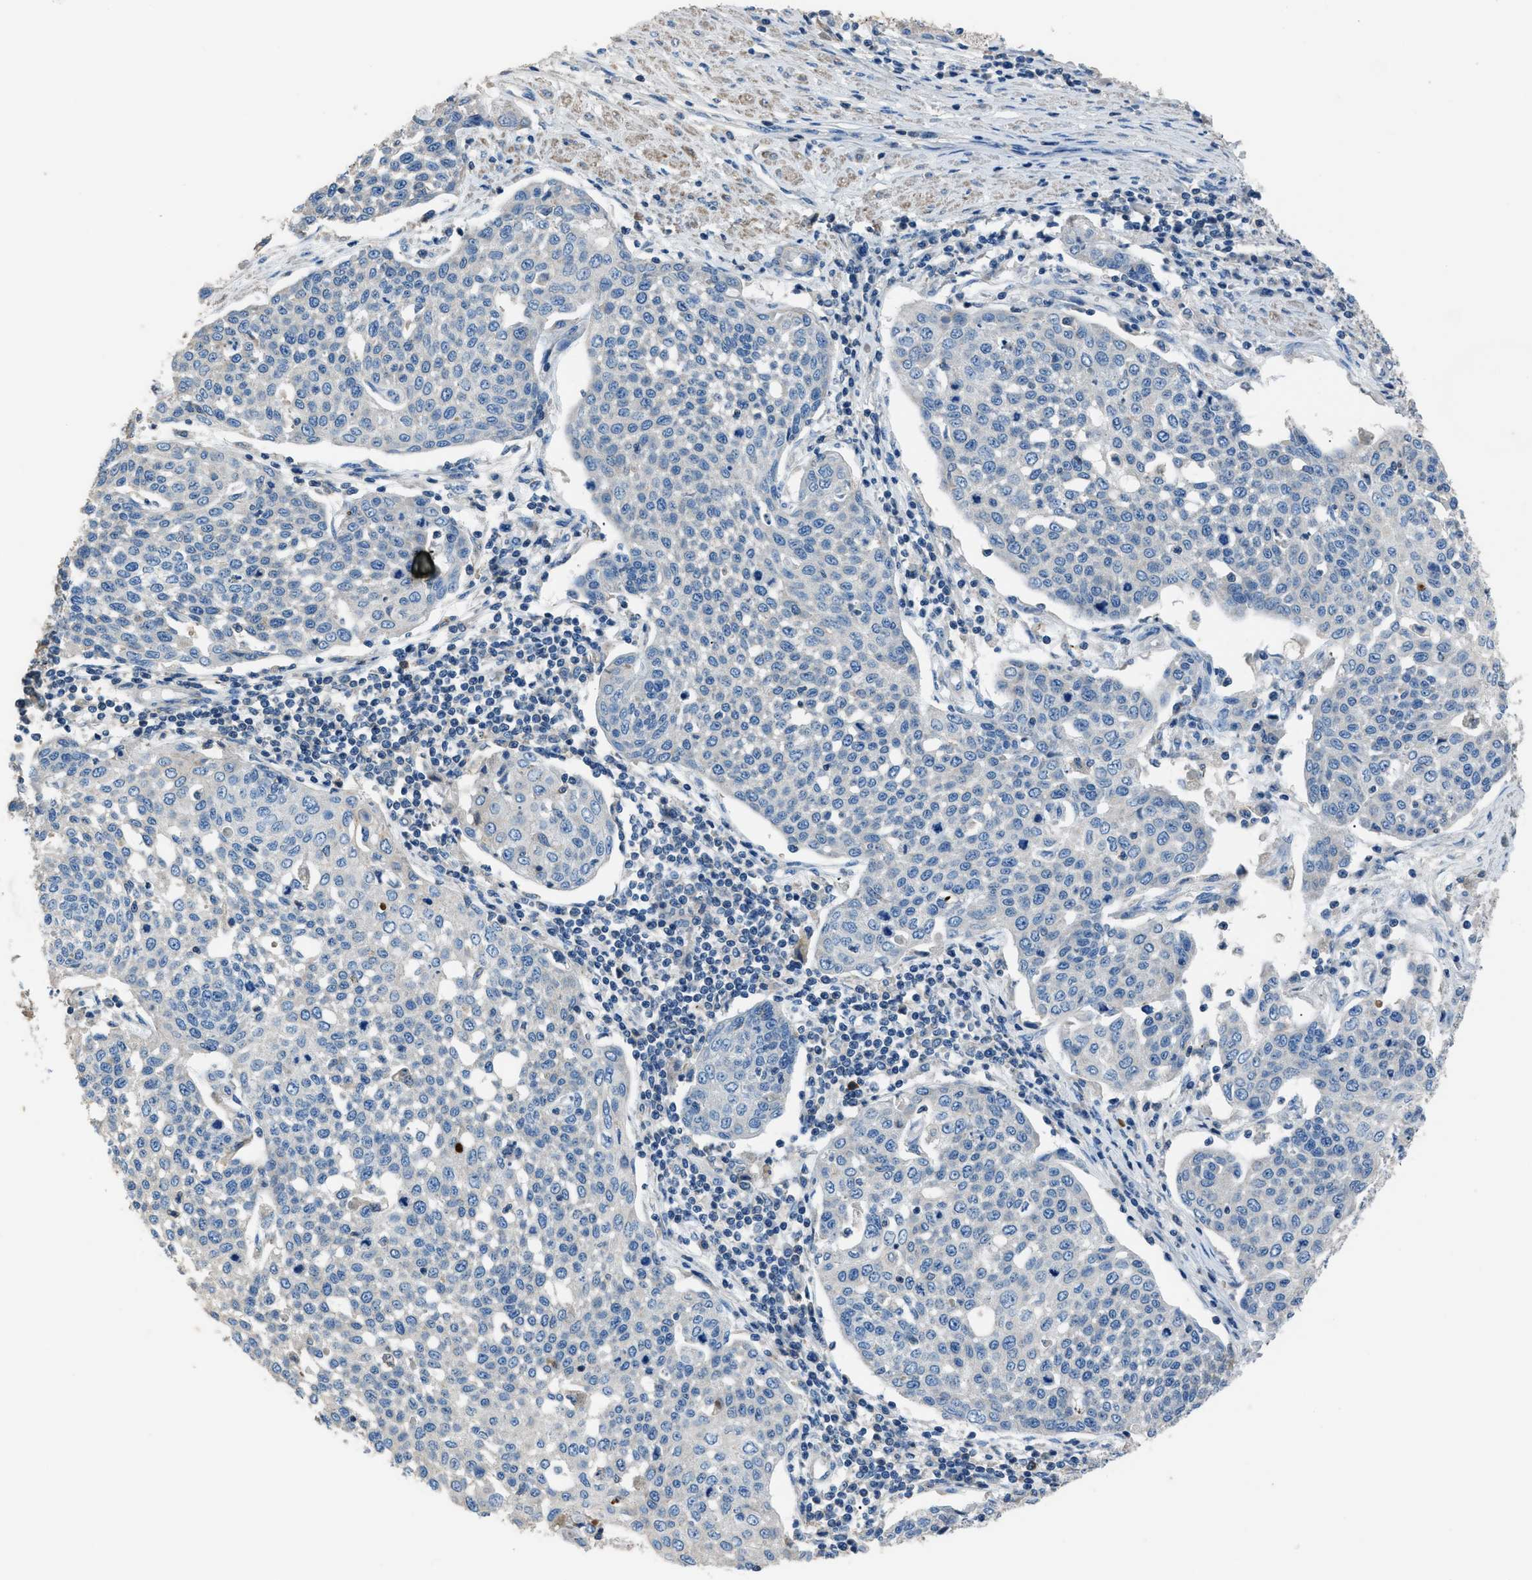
{"staining": {"intensity": "negative", "quantity": "none", "location": "none"}, "tissue": "cervical cancer", "cell_type": "Tumor cells", "image_type": "cancer", "snomed": [{"axis": "morphology", "description": "Squamous cell carcinoma, NOS"}, {"axis": "topography", "description": "Cervix"}], "caption": "DAB (3,3'-diaminobenzidine) immunohistochemical staining of human cervical cancer (squamous cell carcinoma) exhibits no significant expression in tumor cells.", "gene": "SGCZ", "patient": {"sex": "female", "age": 34}}